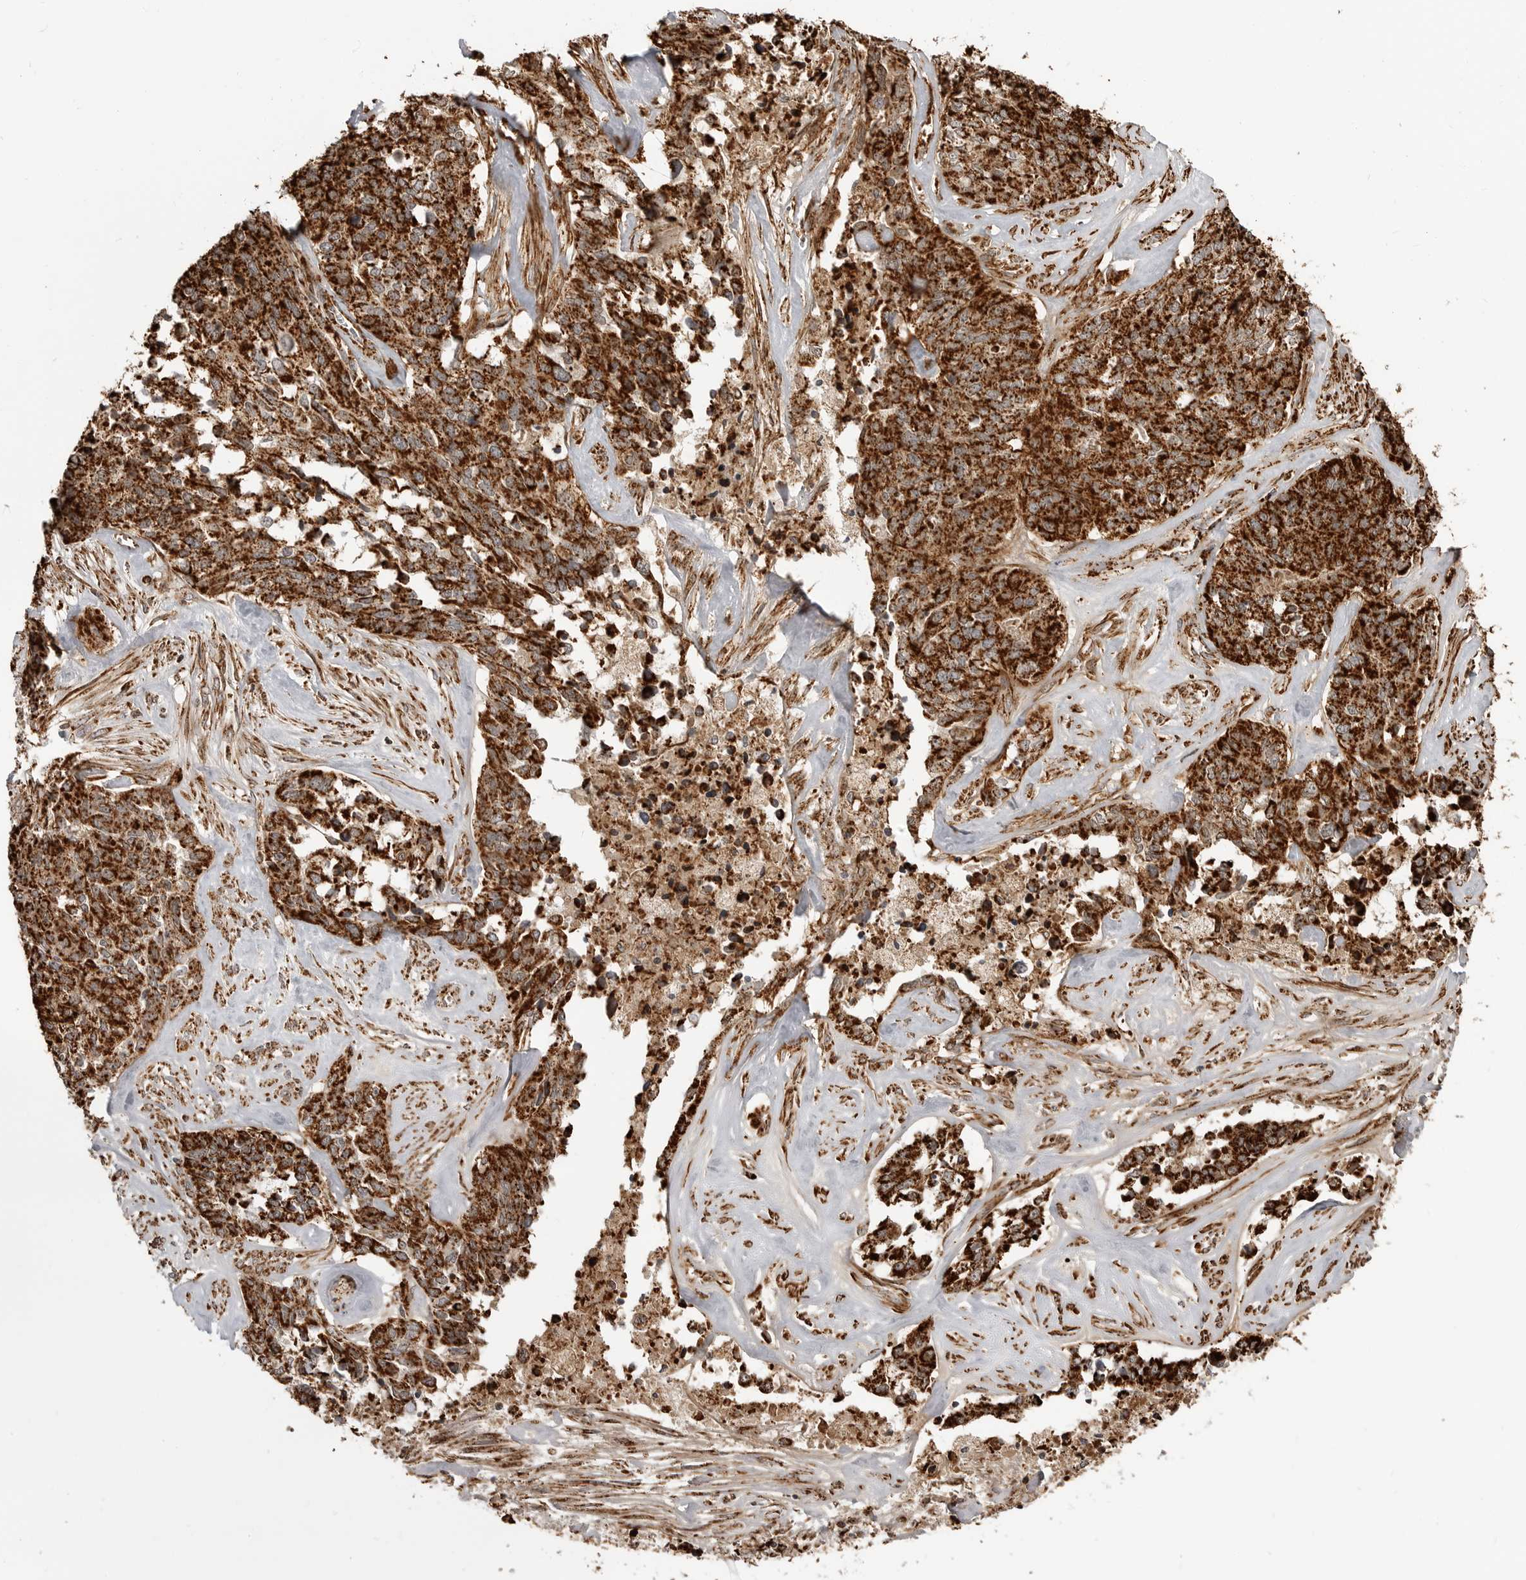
{"staining": {"intensity": "strong", "quantity": ">75%", "location": "cytoplasmic/membranous"}, "tissue": "ovarian cancer", "cell_type": "Tumor cells", "image_type": "cancer", "snomed": [{"axis": "morphology", "description": "Cystadenocarcinoma, serous, NOS"}, {"axis": "topography", "description": "Ovary"}], "caption": "A high amount of strong cytoplasmic/membranous expression is identified in about >75% of tumor cells in serous cystadenocarcinoma (ovarian) tissue.", "gene": "BMP2K", "patient": {"sex": "female", "age": 44}}